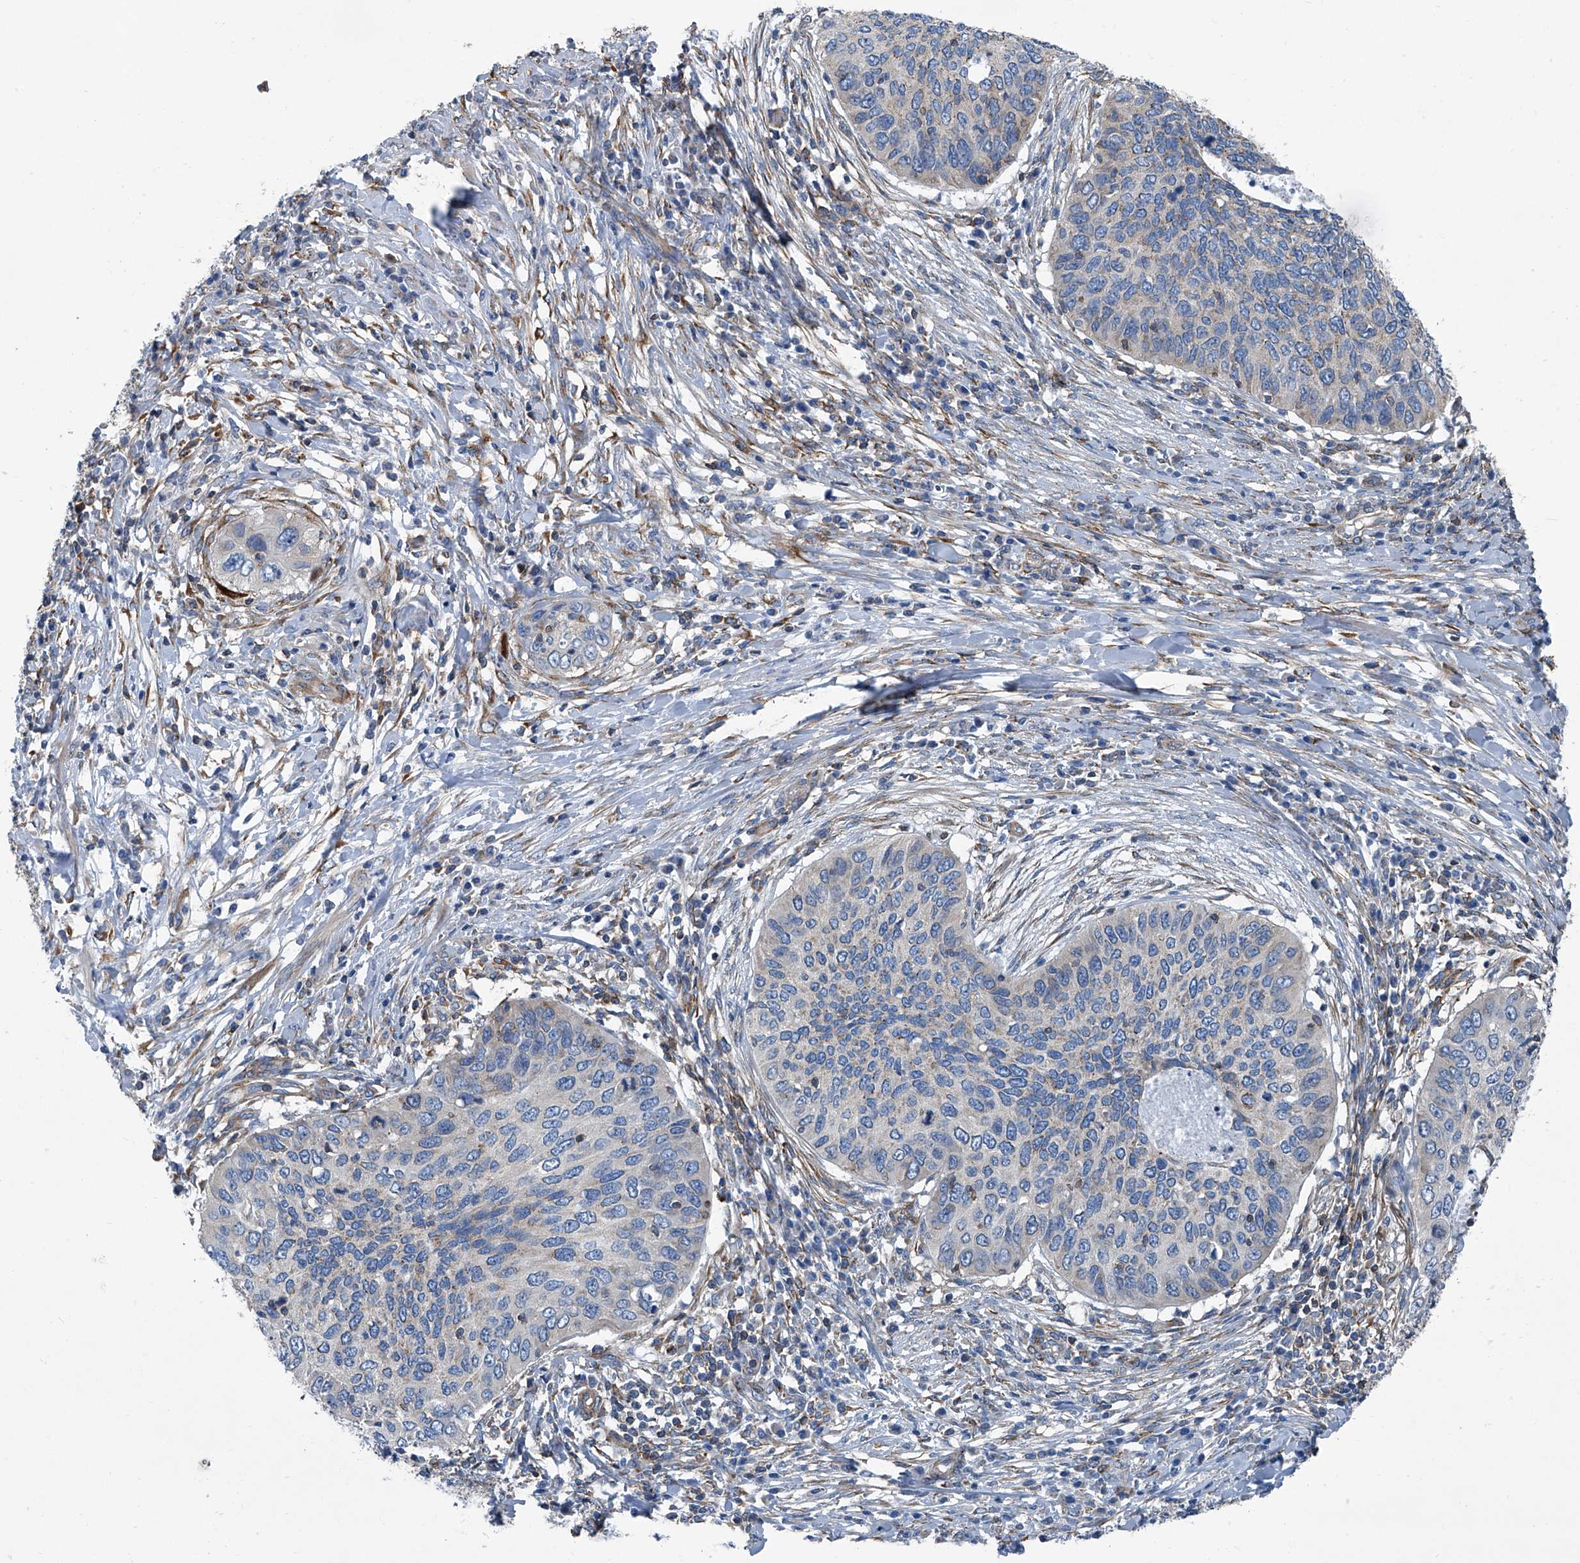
{"staining": {"intensity": "negative", "quantity": "none", "location": "none"}, "tissue": "cervical cancer", "cell_type": "Tumor cells", "image_type": "cancer", "snomed": [{"axis": "morphology", "description": "Squamous cell carcinoma, NOS"}, {"axis": "topography", "description": "Cervix"}], "caption": "Tumor cells show no significant protein positivity in cervical cancer (squamous cell carcinoma).", "gene": "SEPTIN7", "patient": {"sex": "female", "age": 38}}